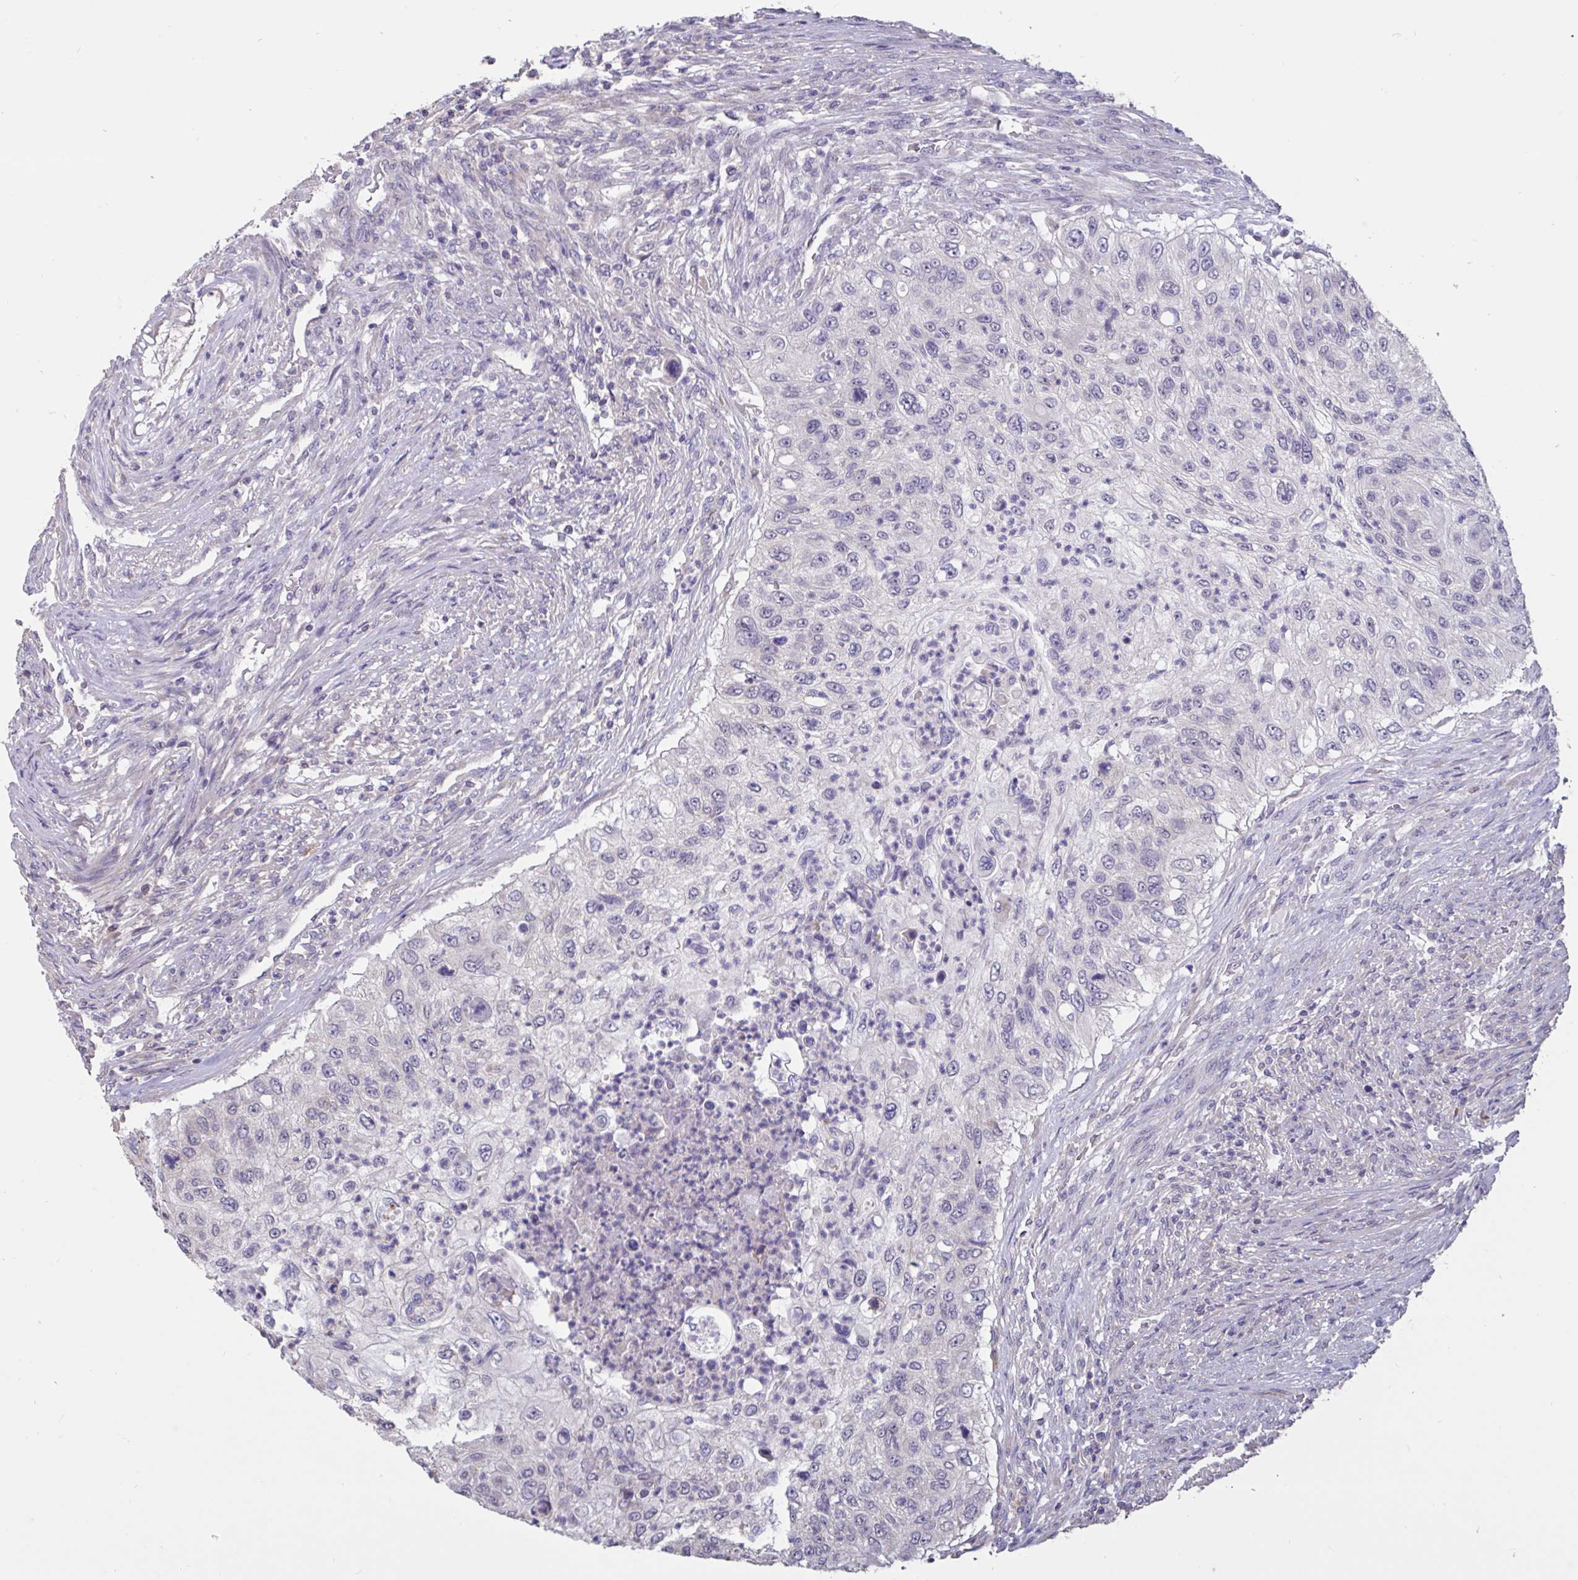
{"staining": {"intensity": "negative", "quantity": "none", "location": "none"}, "tissue": "urothelial cancer", "cell_type": "Tumor cells", "image_type": "cancer", "snomed": [{"axis": "morphology", "description": "Urothelial carcinoma, High grade"}, {"axis": "topography", "description": "Urinary bladder"}], "caption": "Human urothelial cancer stained for a protein using immunohistochemistry exhibits no positivity in tumor cells.", "gene": "DDX39A", "patient": {"sex": "female", "age": 60}}